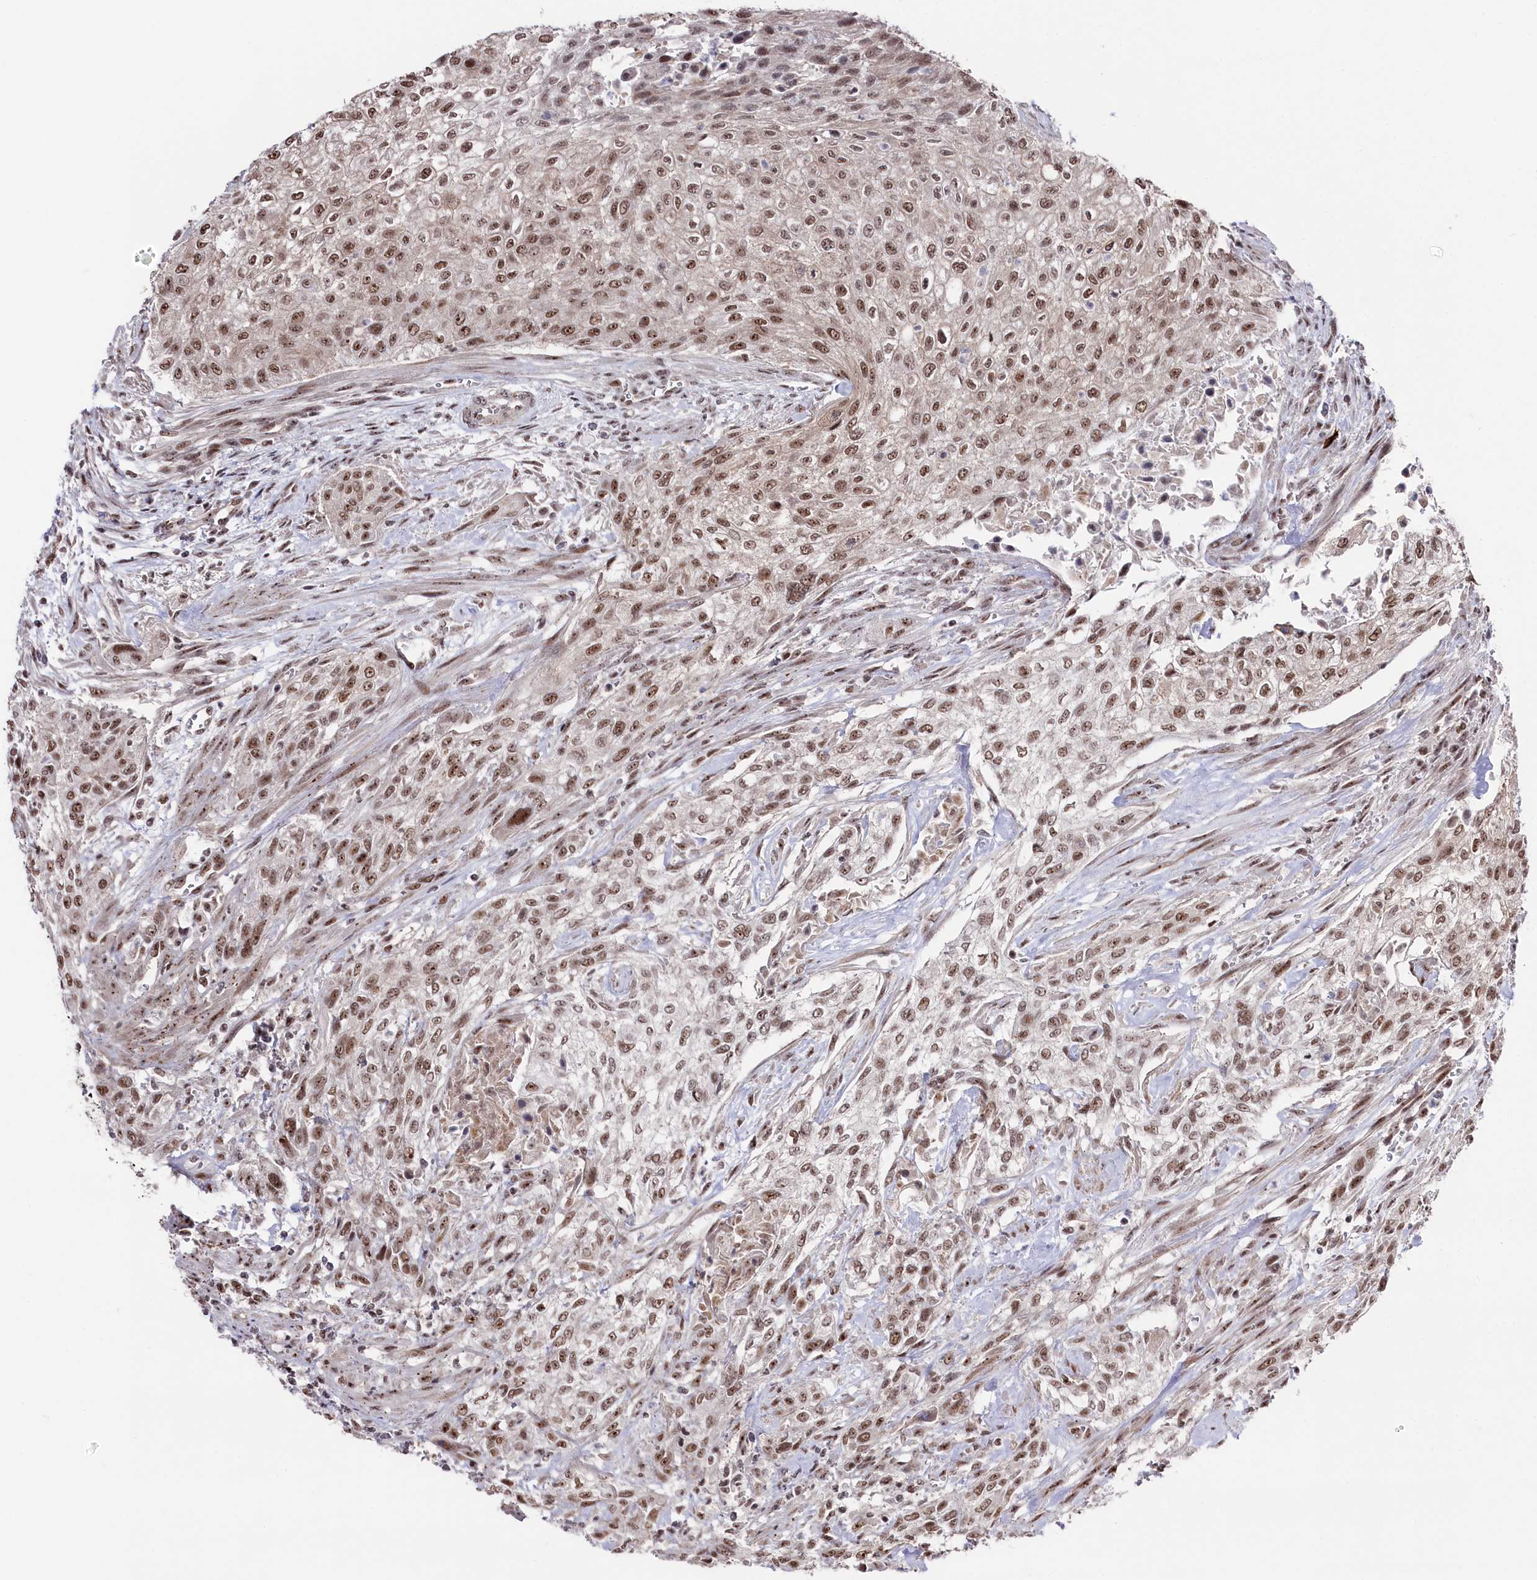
{"staining": {"intensity": "moderate", "quantity": ">75%", "location": "nuclear"}, "tissue": "urothelial cancer", "cell_type": "Tumor cells", "image_type": "cancer", "snomed": [{"axis": "morphology", "description": "Urothelial carcinoma, High grade"}, {"axis": "topography", "description": "Urinary bladder"}], "caption": "A medium amount of moderate nuclear positivity is seen in approximately >75% of tumor cells in urothelial carcinoma (high-grade) tissue.", "gene": "POLR2H", "patient": {"sex": "male", "age": 35}}